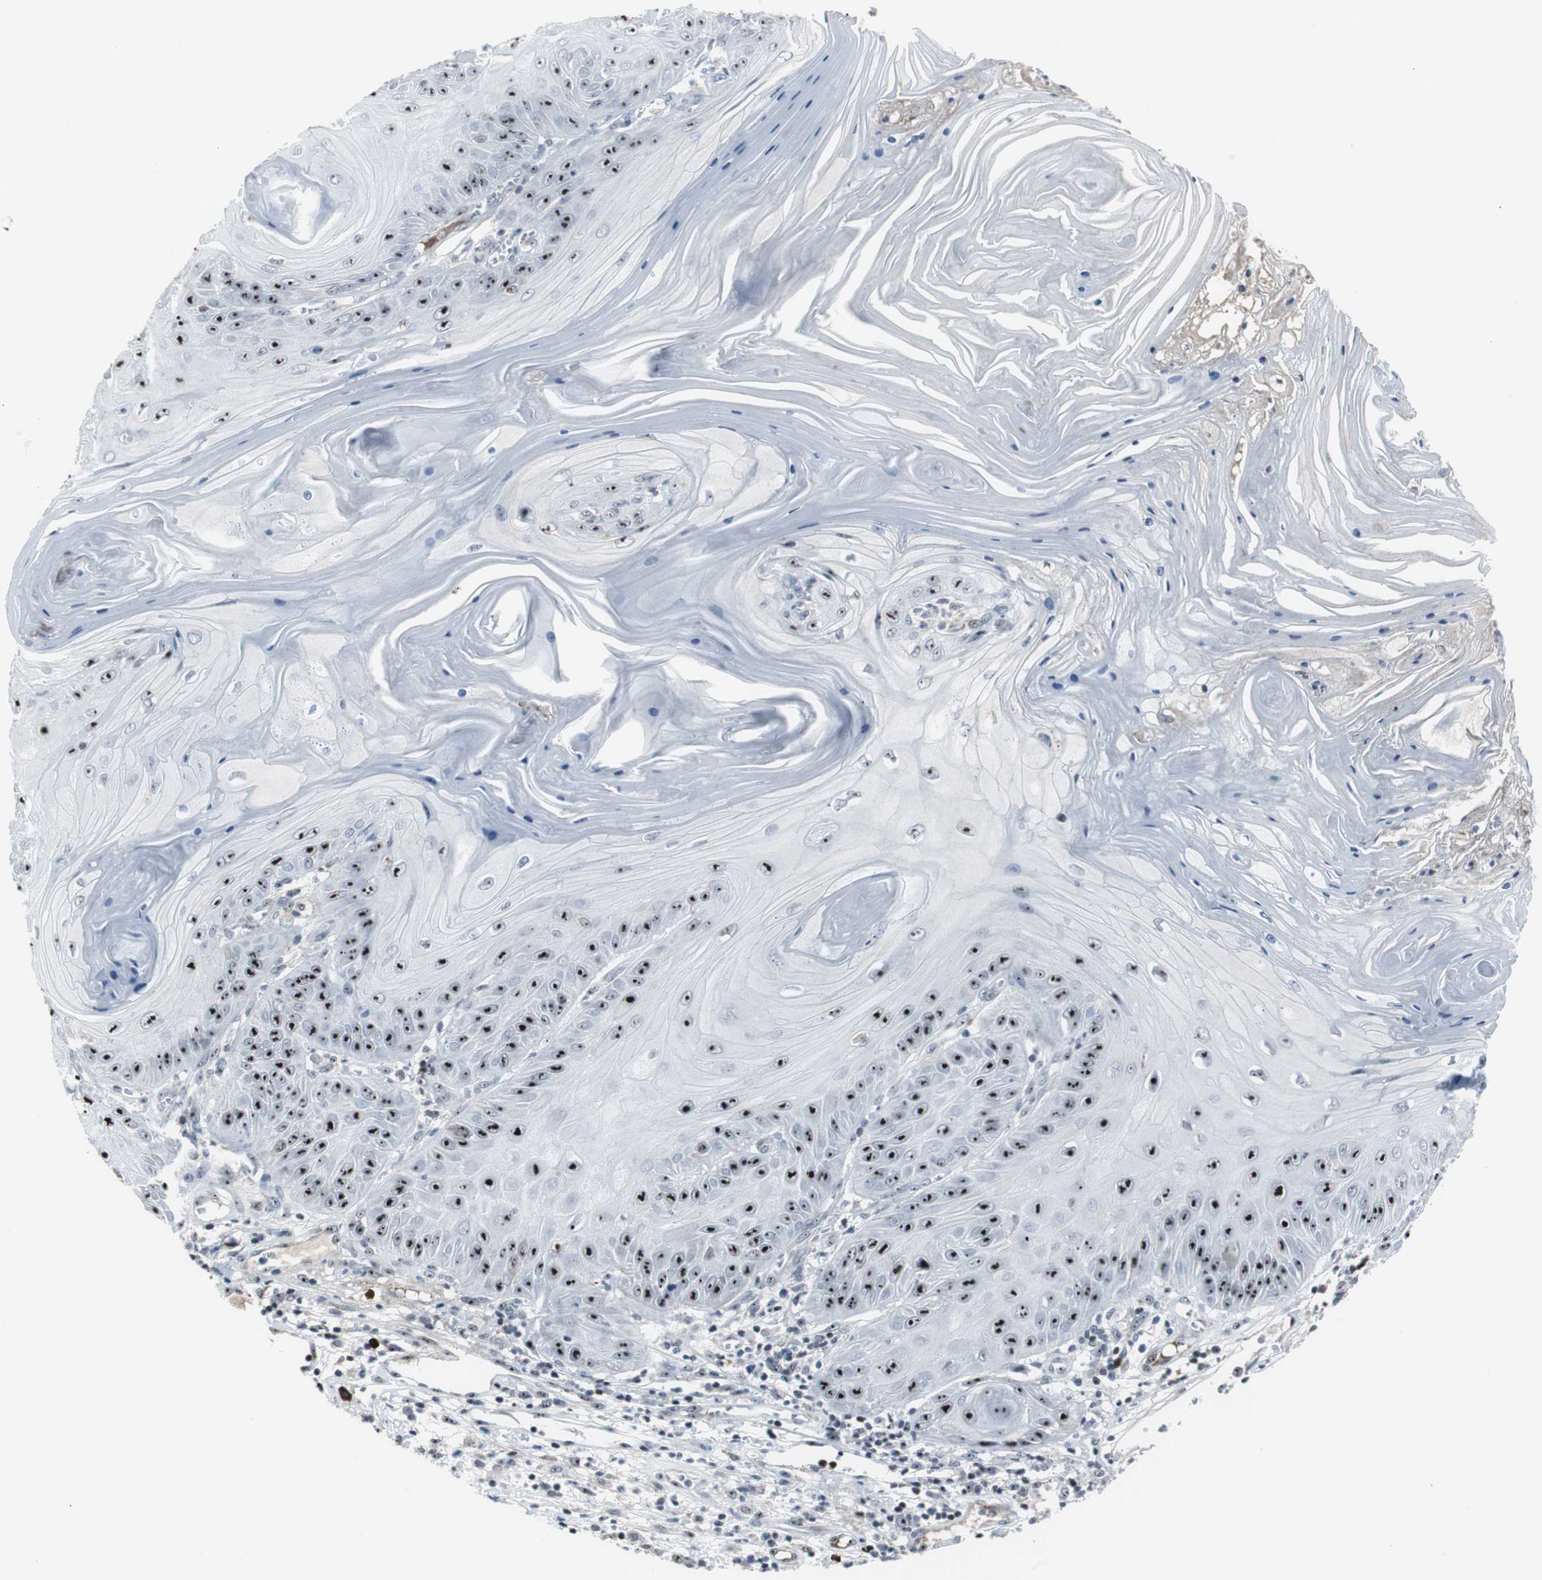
{"staining": {"intensity": "strong", "quantity": ">75%", "location": "nuclear"}, "tissue": "skin cancer", "cell_type": "Tumor cells", "image_type": "cancer", "snomed": [{"axis": "morphology", "description": "Squamous cell carcinoma, NOS"}, {"axis": "topography", "description": "Skin"}], "caption": "IHC staining of squamous cell carcinoma (skin), which displays high levels of strong nuclear expression in approximately >75% of tumor cells indicating strong nuclear protein positivity. The staining was performed using DAB (brown) for protein detection and nuclei were counterstained in hematoxylin (blue).", "gene": "DOK1", "patient": {"sex": "female", "age": 78}}